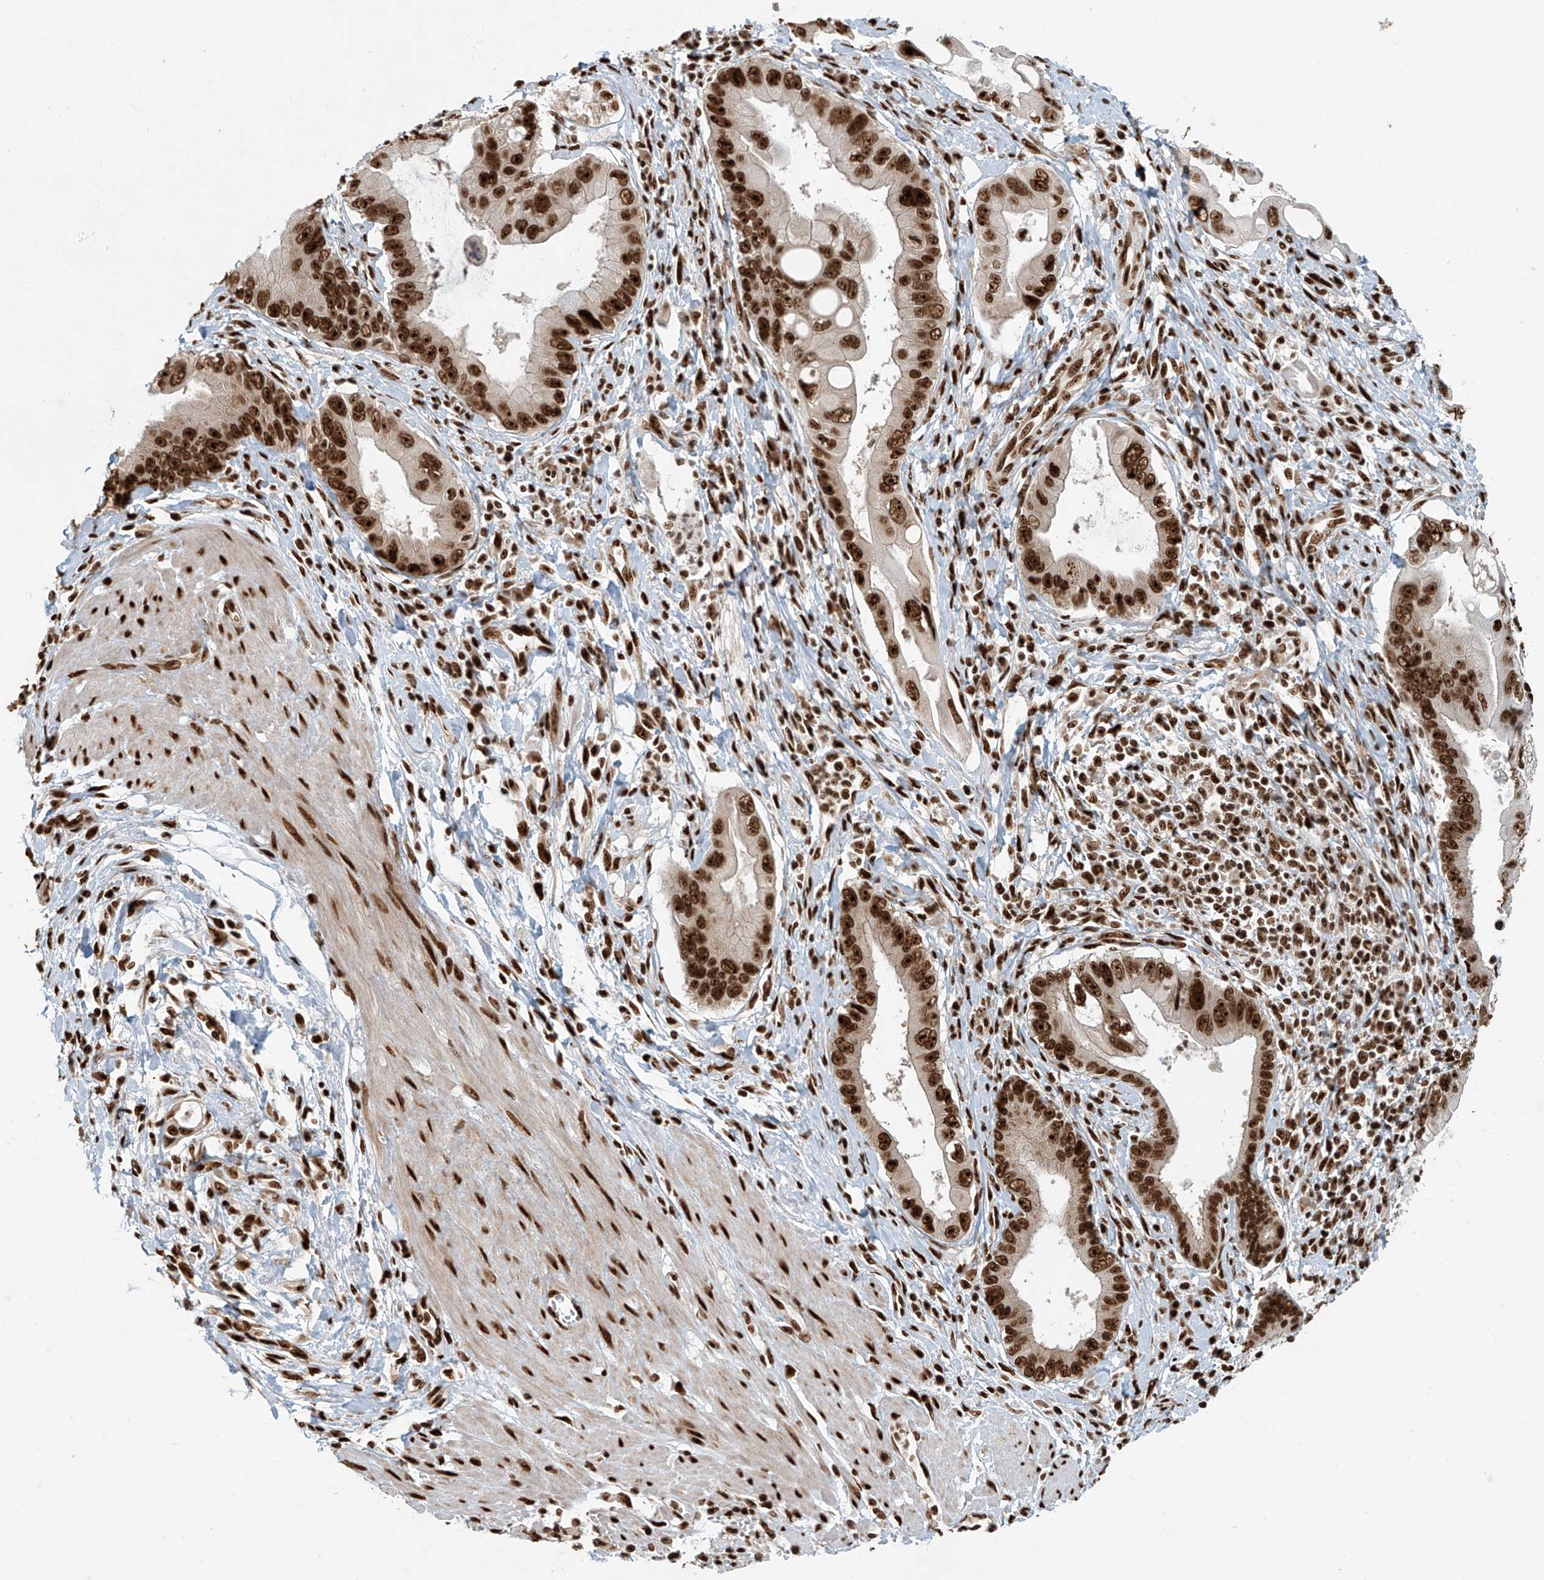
{"staining": {"intensity": "strong", "quantity": ">75%", "location": "nuclear"}, "tissue": "pancreatic cancer", "cell_type": "Tumor cells", "image_type": "cancer", "snomed": [{"axis": "morphology", "description": "Adenocarcinoma, NOS"}, {"axis": "topography", "description": "Pancreas"}], "caption": "DAB (3,3'-diaminobenzidine) immunohistochemical staining of human adenocarcinoma (pancreatic) exhibits strong nuclear protein expression in about >75% of tumor cells. The staining was performed using DAB, with brown indicating positive protein expression. Nuclei are stained blue with hematoxylin.", "gene": "FAM193B", "patient": {"sex": "male", "age": 78}}